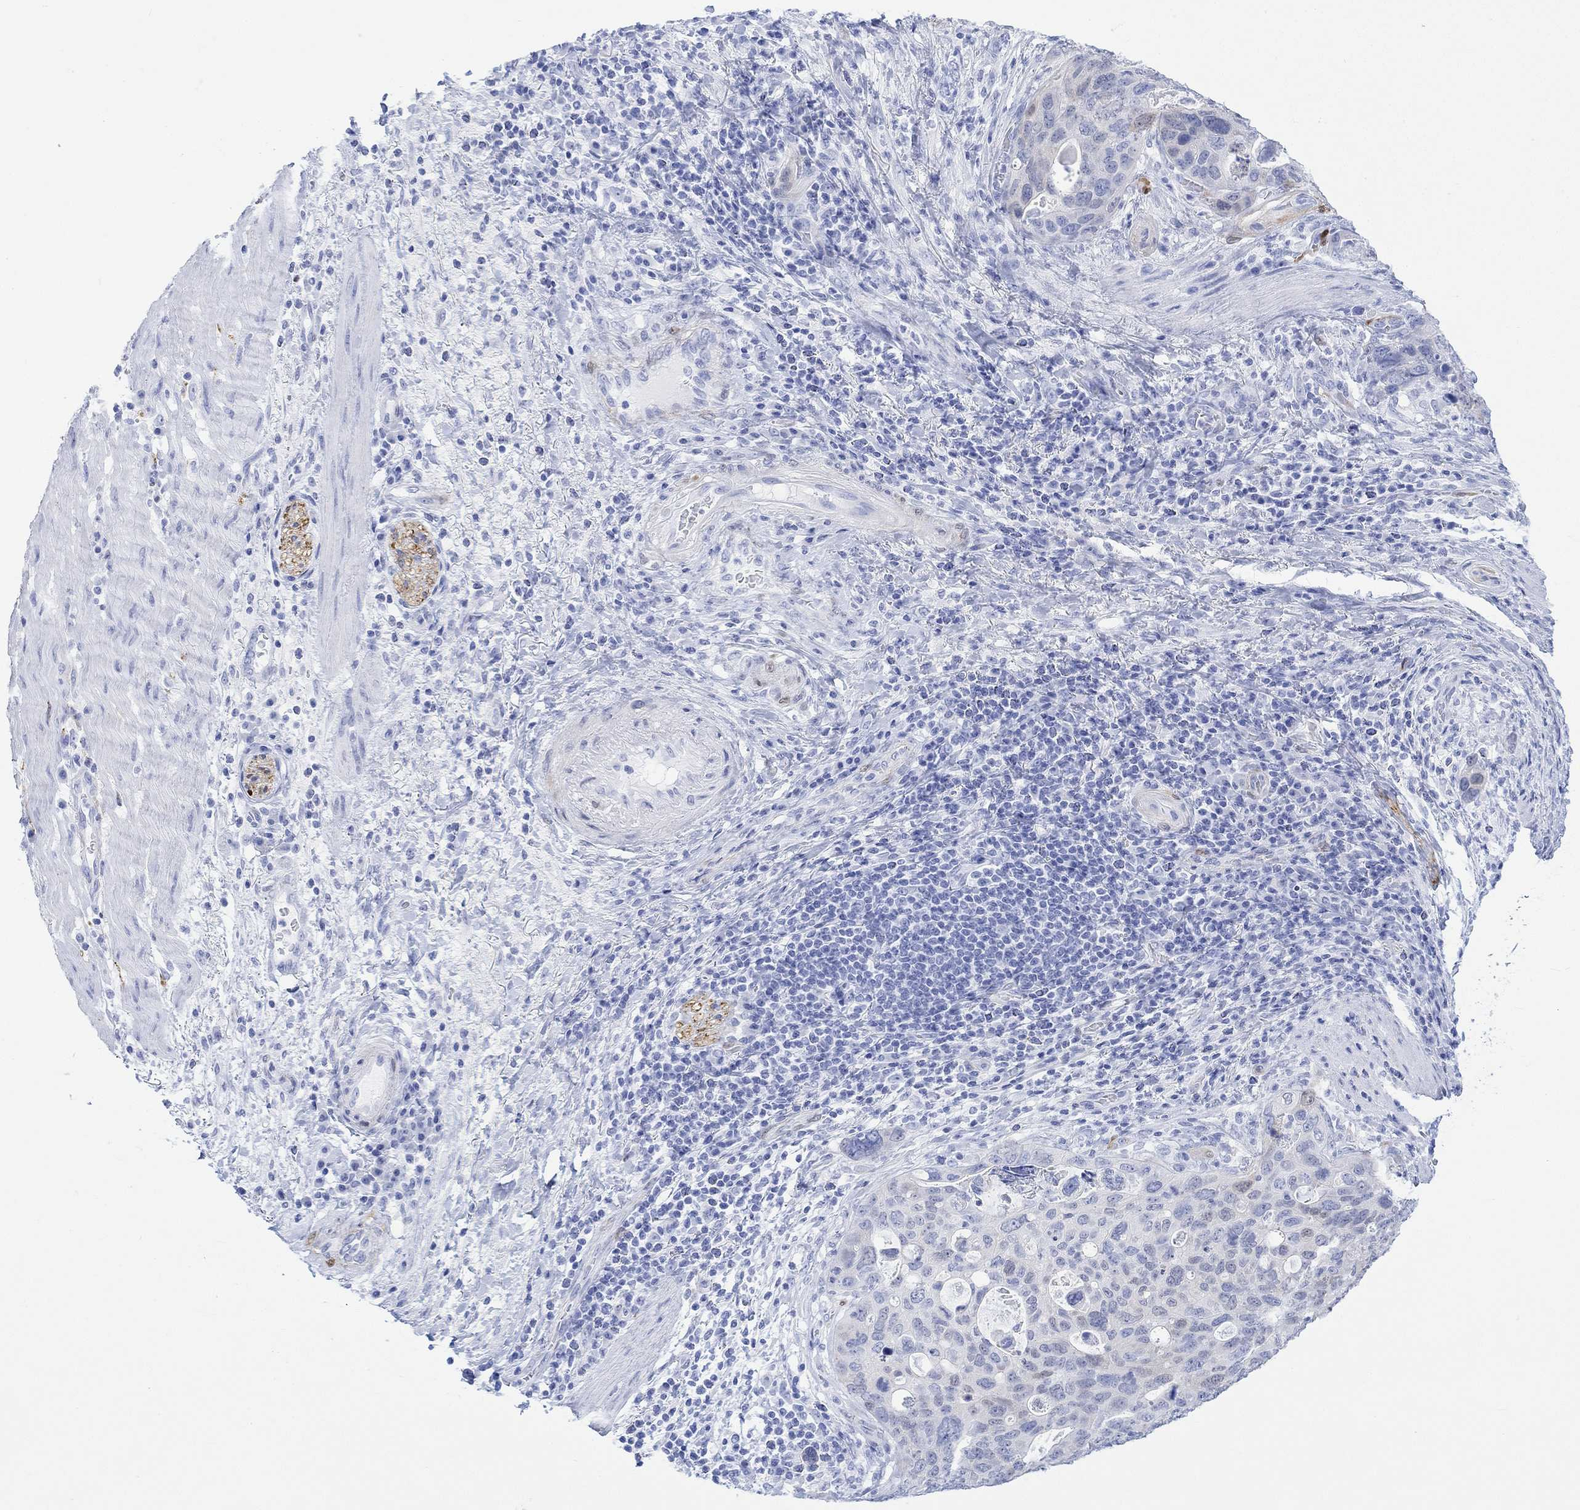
{"staining": {"intensity": "weak", "quantity": "<25%", "location": "nuclear"}, "tissue": "stomach cancer", "cell_type": "Tumor cells", "image_type": "cancer", "snomed": [{"axis": "morphology", "description": "Adenocarcinoma, NOS"}, {"axis": "topography", "description": "Stomach"}], "caption": "Immunohistochemical staining of stomach cancer demonstrates no significant staining in tumor cells.", "gene": "TPPP3", "patient": {"sex": "male", "age": 54}}